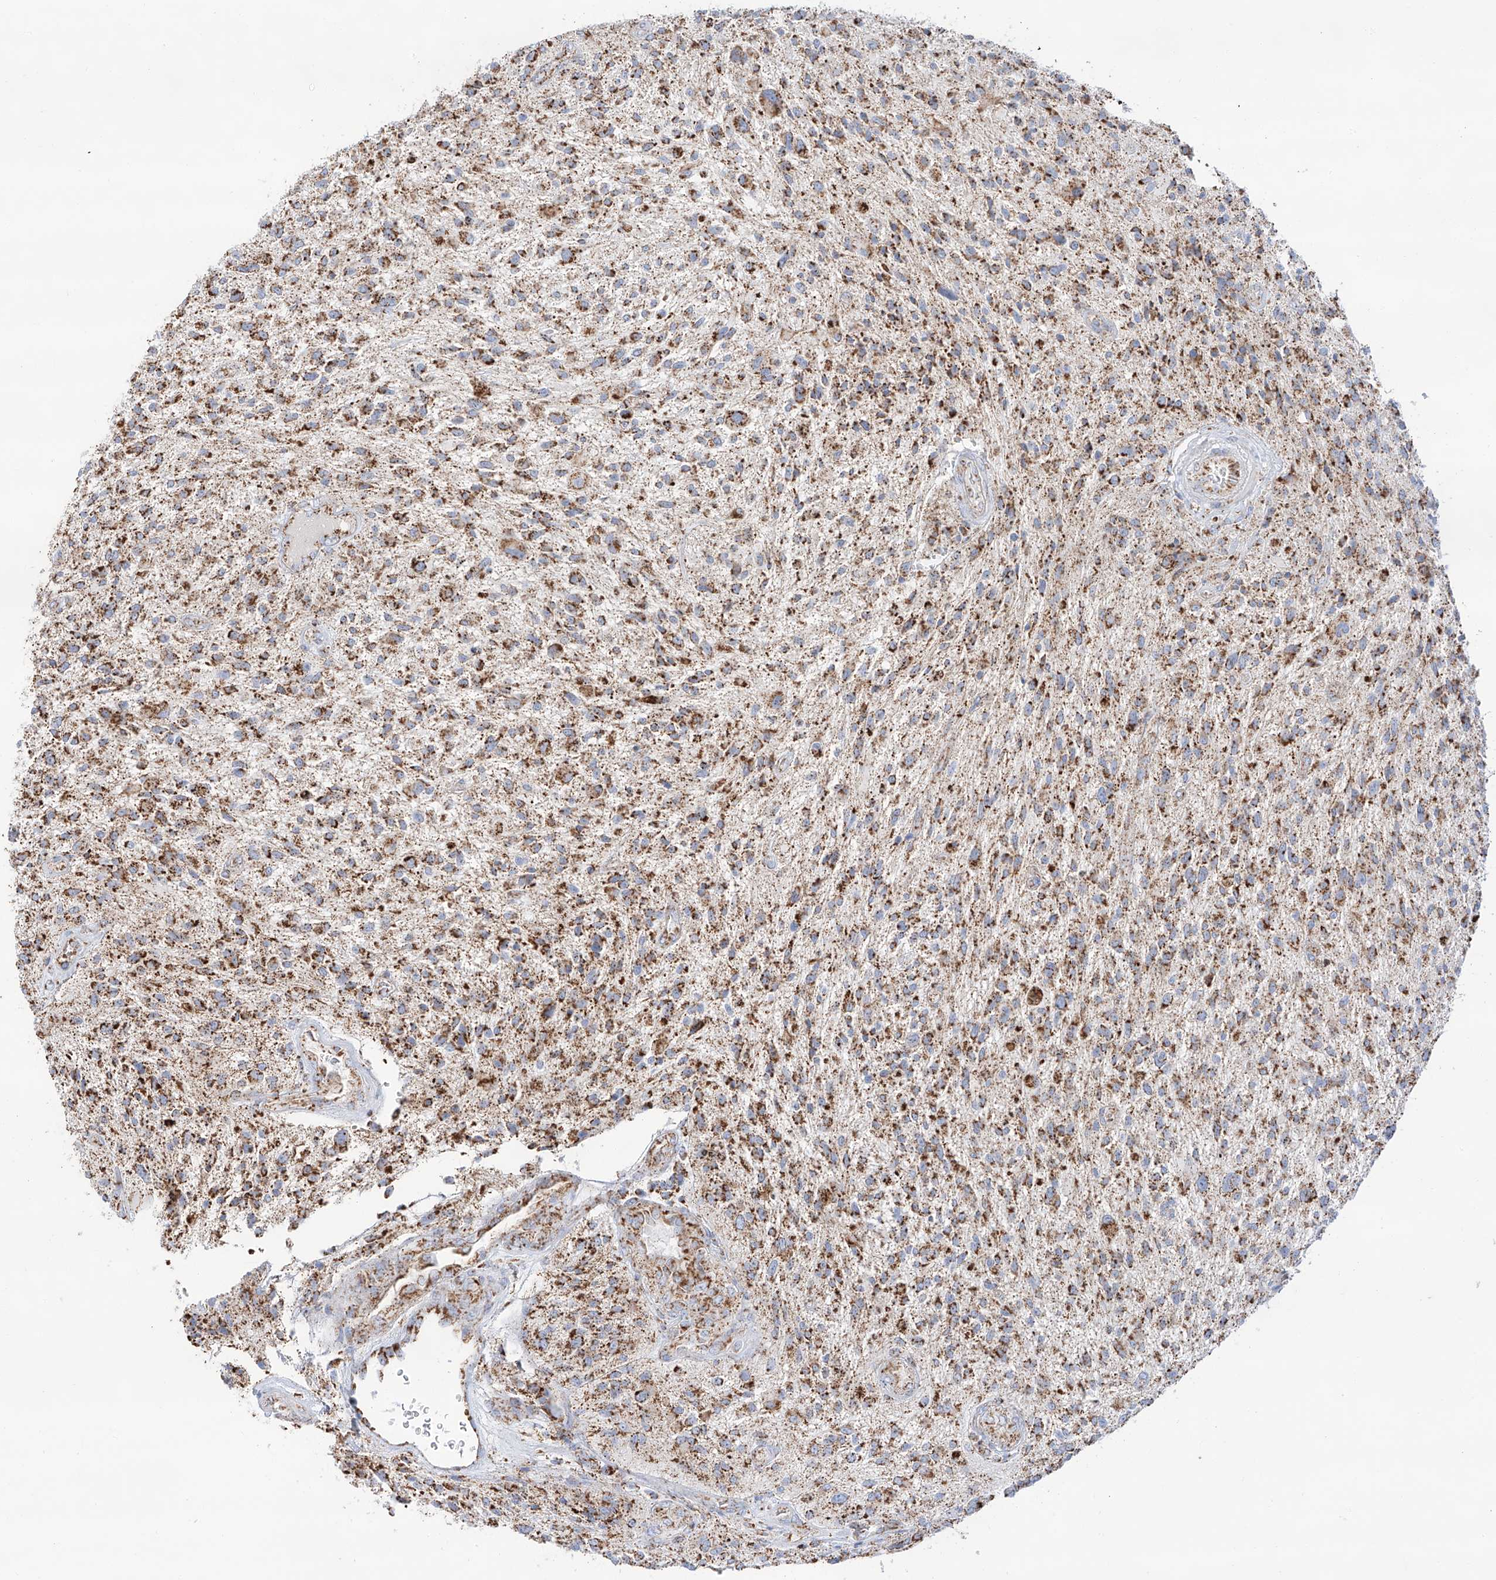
{"staining": {"intensity": "moderate", "quantity": ">75%", "location": "cytoplasmic/membranous"}, "tissue": "glioma", "cell_type": "Tumor cells", "image_type": "cancer", "snomed": [{"axis": "morphology", "description": "Glioma, malignant, High grade"}, {"axis": "topography", "description": "Brain"}], "caption": "An immunohistochemistry image of neoplastic tissue is shown. Protein staining in brown highlights moderate cytoplasmic/membranous positivity in high-grade glioma (malignant) within tumor cells.", "gene": "TTC27", "patient": {"sex": "male", "age": 47}}